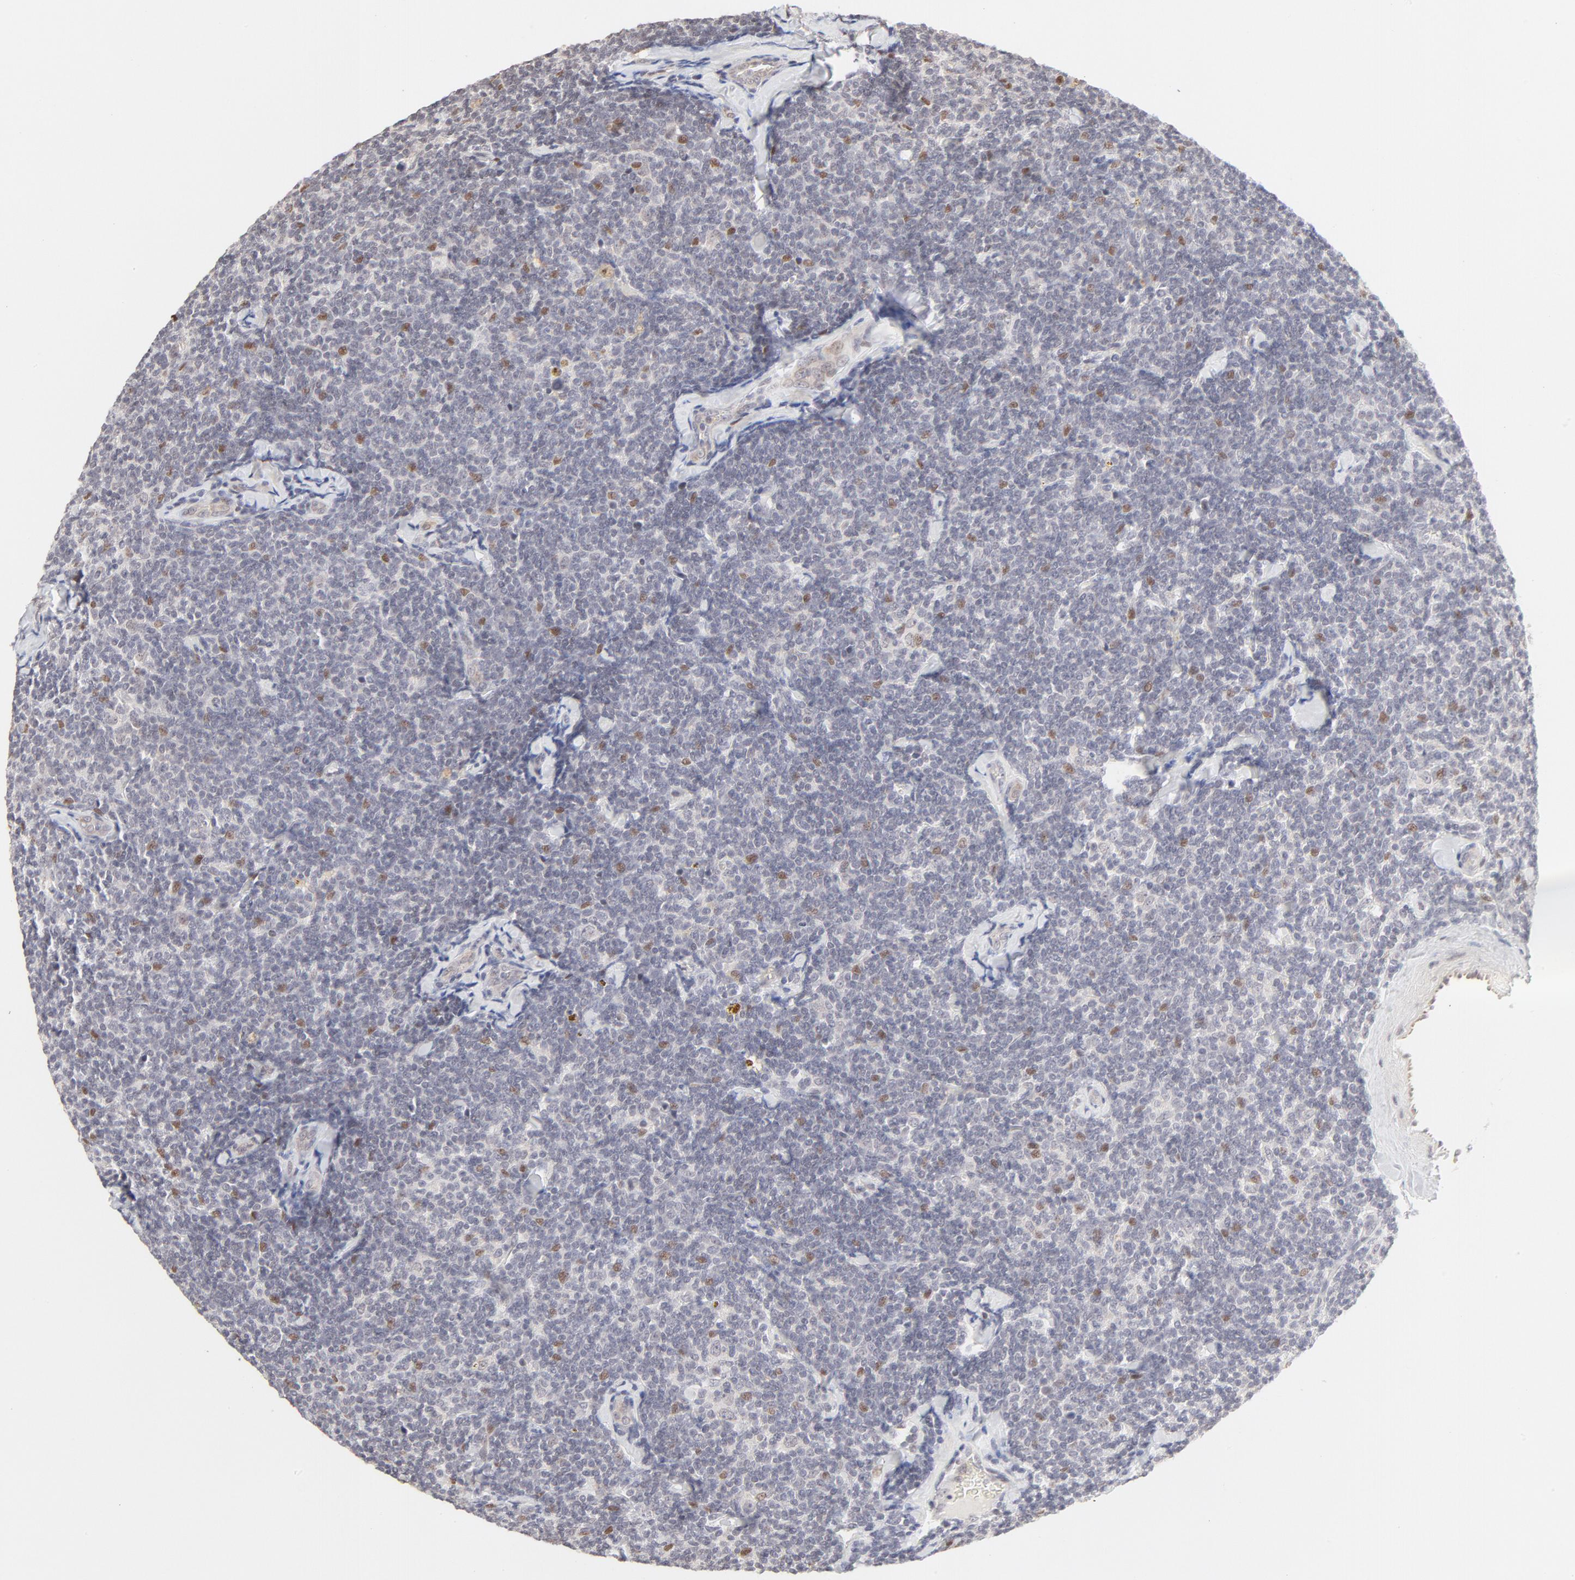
{"staining": {"intensity": "weak", "quantity": "<25%", "location": "nuclear"}, "tissue": "lymphoma", "cell_type": "Tumor cells", "image_type": "cancer", "snomed": [{"axis": "morphology", "description": "Malignant lymphoma, non-Hodgkin's type, Low grade"}, {"axis": "topography", "description": "Lymph node"}], "caption": "Immunohistochemical staining of human malignant lymphoma, non-Hodgkin's type (low-grade) shows no significant expression in tumor cells.", "gene": "PBX3", "patient": {"sex": "female", "age": 56}}